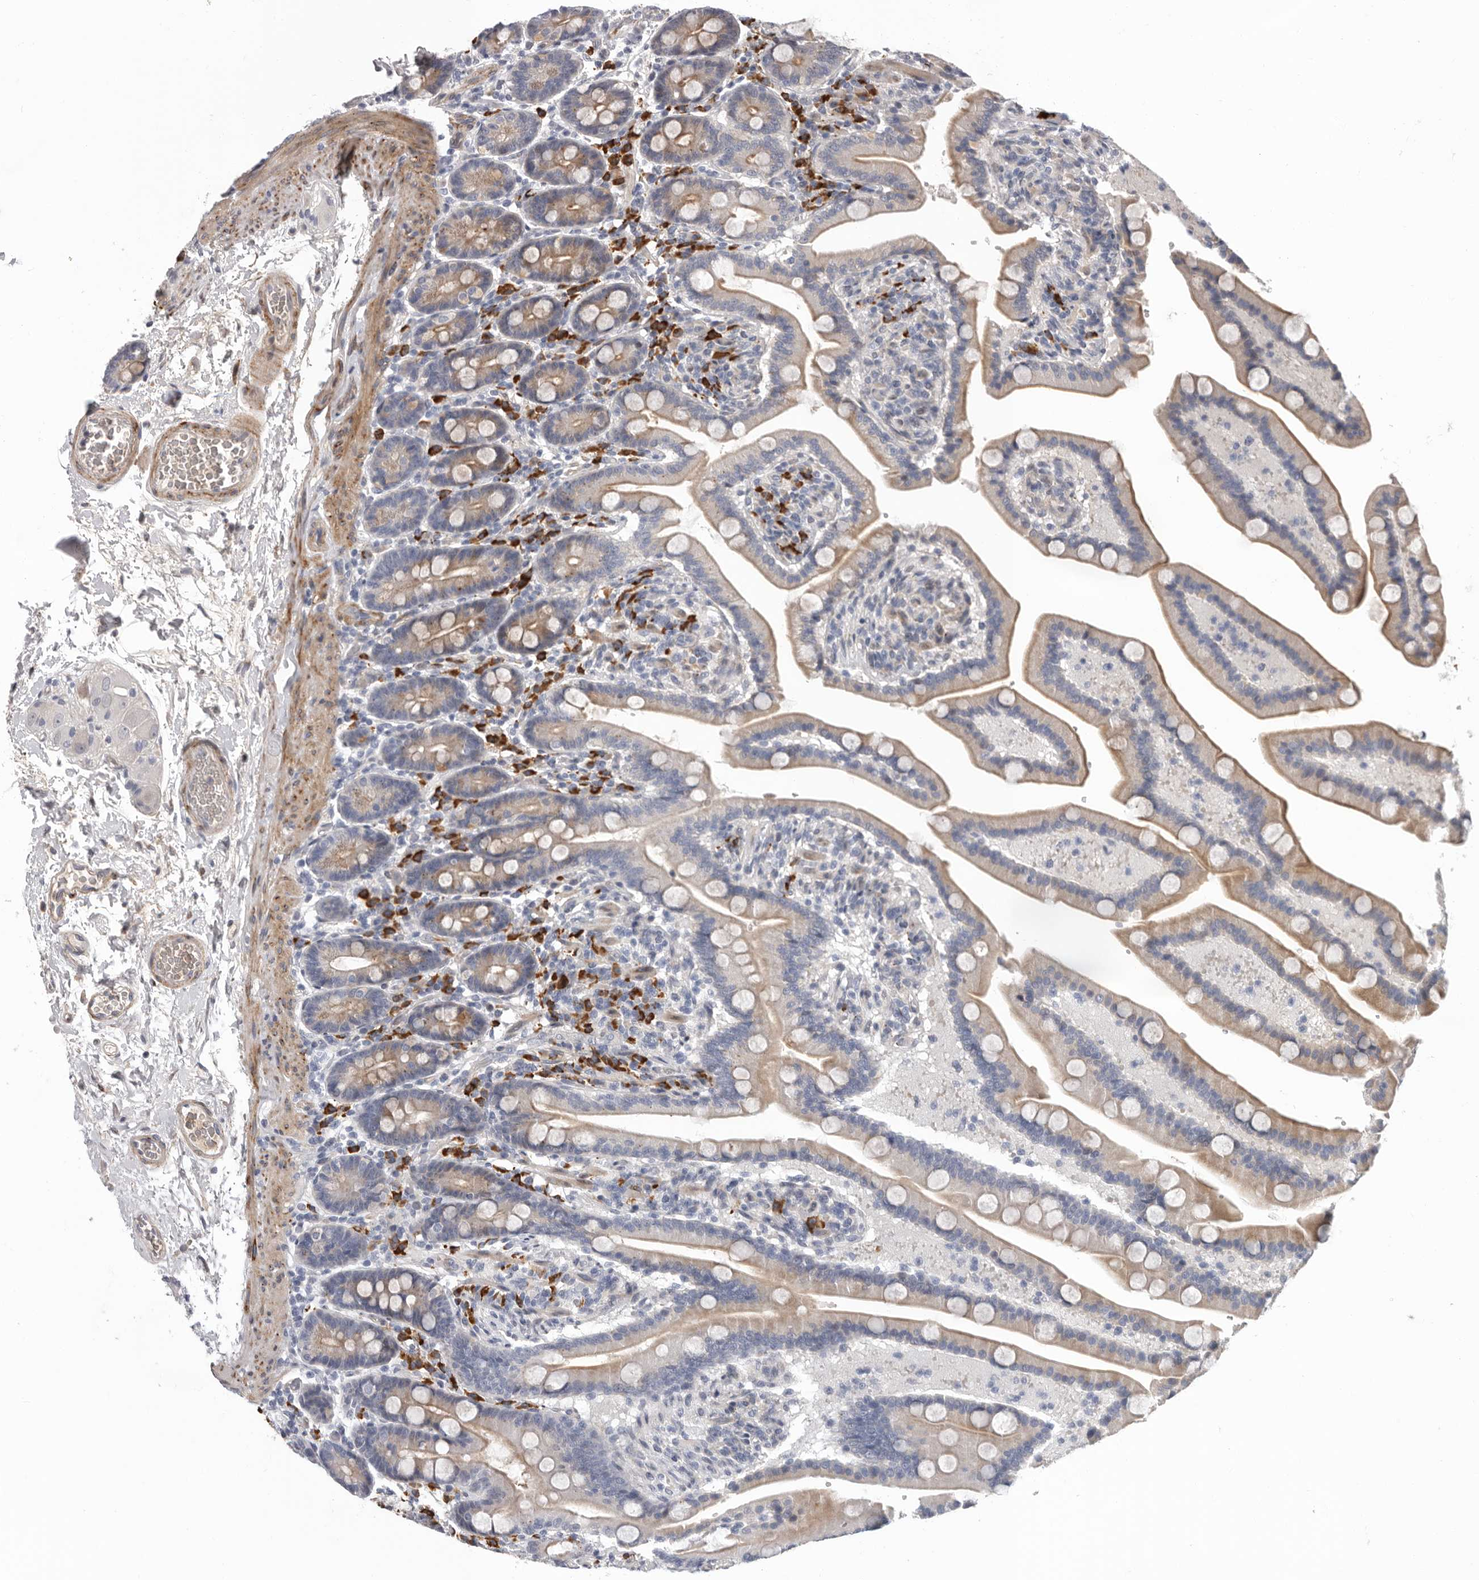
{"staining": {"intensity": "moderate", "quantity": ">75%", "location": "cytoplasmic/membranous"}, "tissue": "duodenum", "cell_type": "Glandular cells", "image_type": "normal", "snomed": [{"axis": "morphology", "description": "Normal tissue, NOS"}, {"axis": "topography", "description": "Duodenum"}], "caption": "Duodenum was stained to show a protein in brown. There is medium levels of moderate cytoplasmic/membranous expression in about >75% of glandular cells. Using DAB (brown) and hematoxylin (blue) stains, captured at high magnification using brightfield microscopy.", "gene": "ATXN3L", "patient": {"sex": "male", "age": 54}}